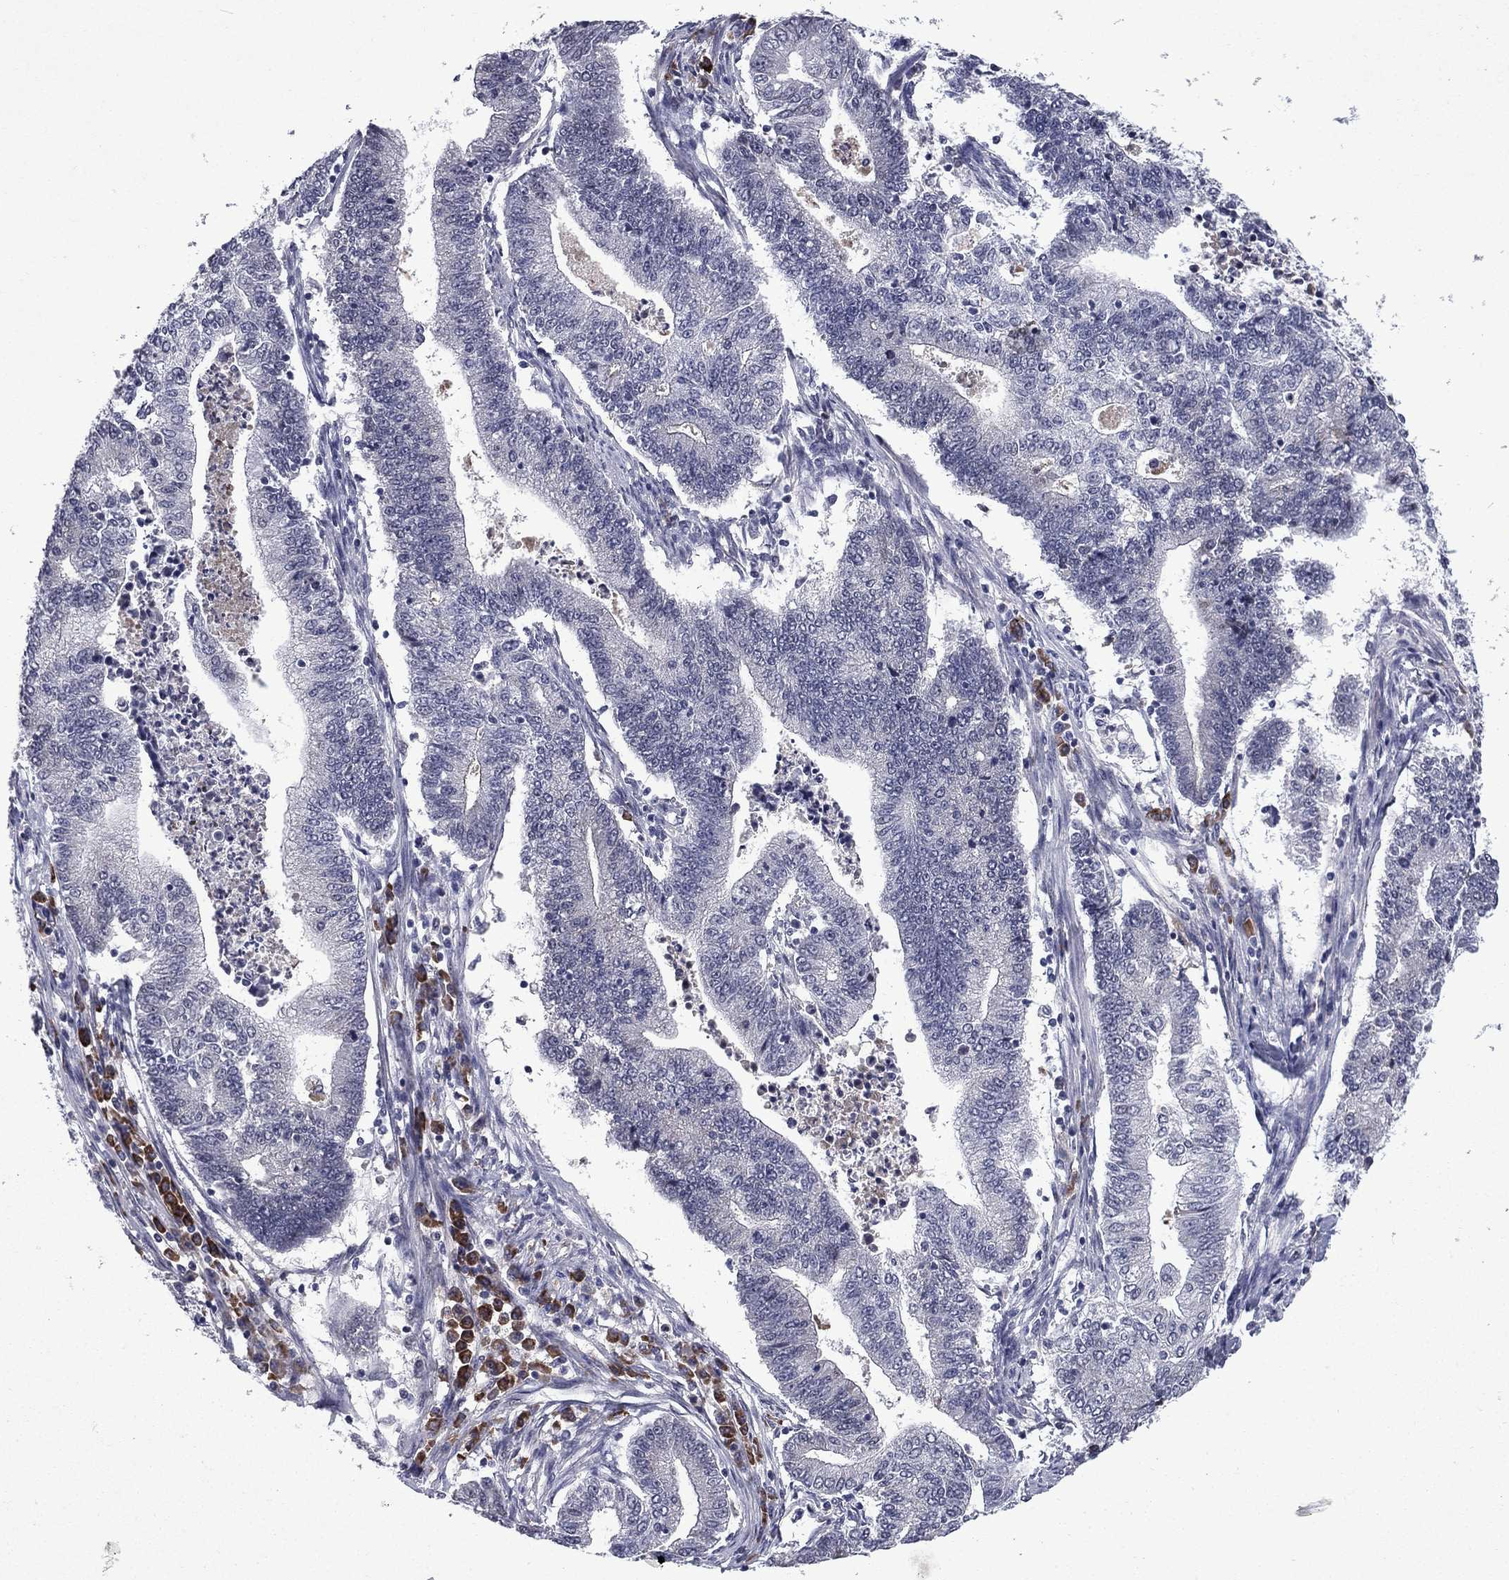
{"staining": {"intensity": "negative", "quantity": "none", "location": "none"}, "tissue": "endometrial cancer", "cell_type": "Tumor cells", "image_type": "cancer", "snomed": [{"axis": "morphology", "description": "Adenocarcinoma, NOS"}, {"axis": "topography", "description": "Uterus"}, {"axis": "topography", "description": "Endometrium"}], "caption": "Photomicrograph shows no protein staining in tumor cells of endometrial cancer tissue.", "gene": "ECM1", "patient": {"sex": "female", "age": 54}}